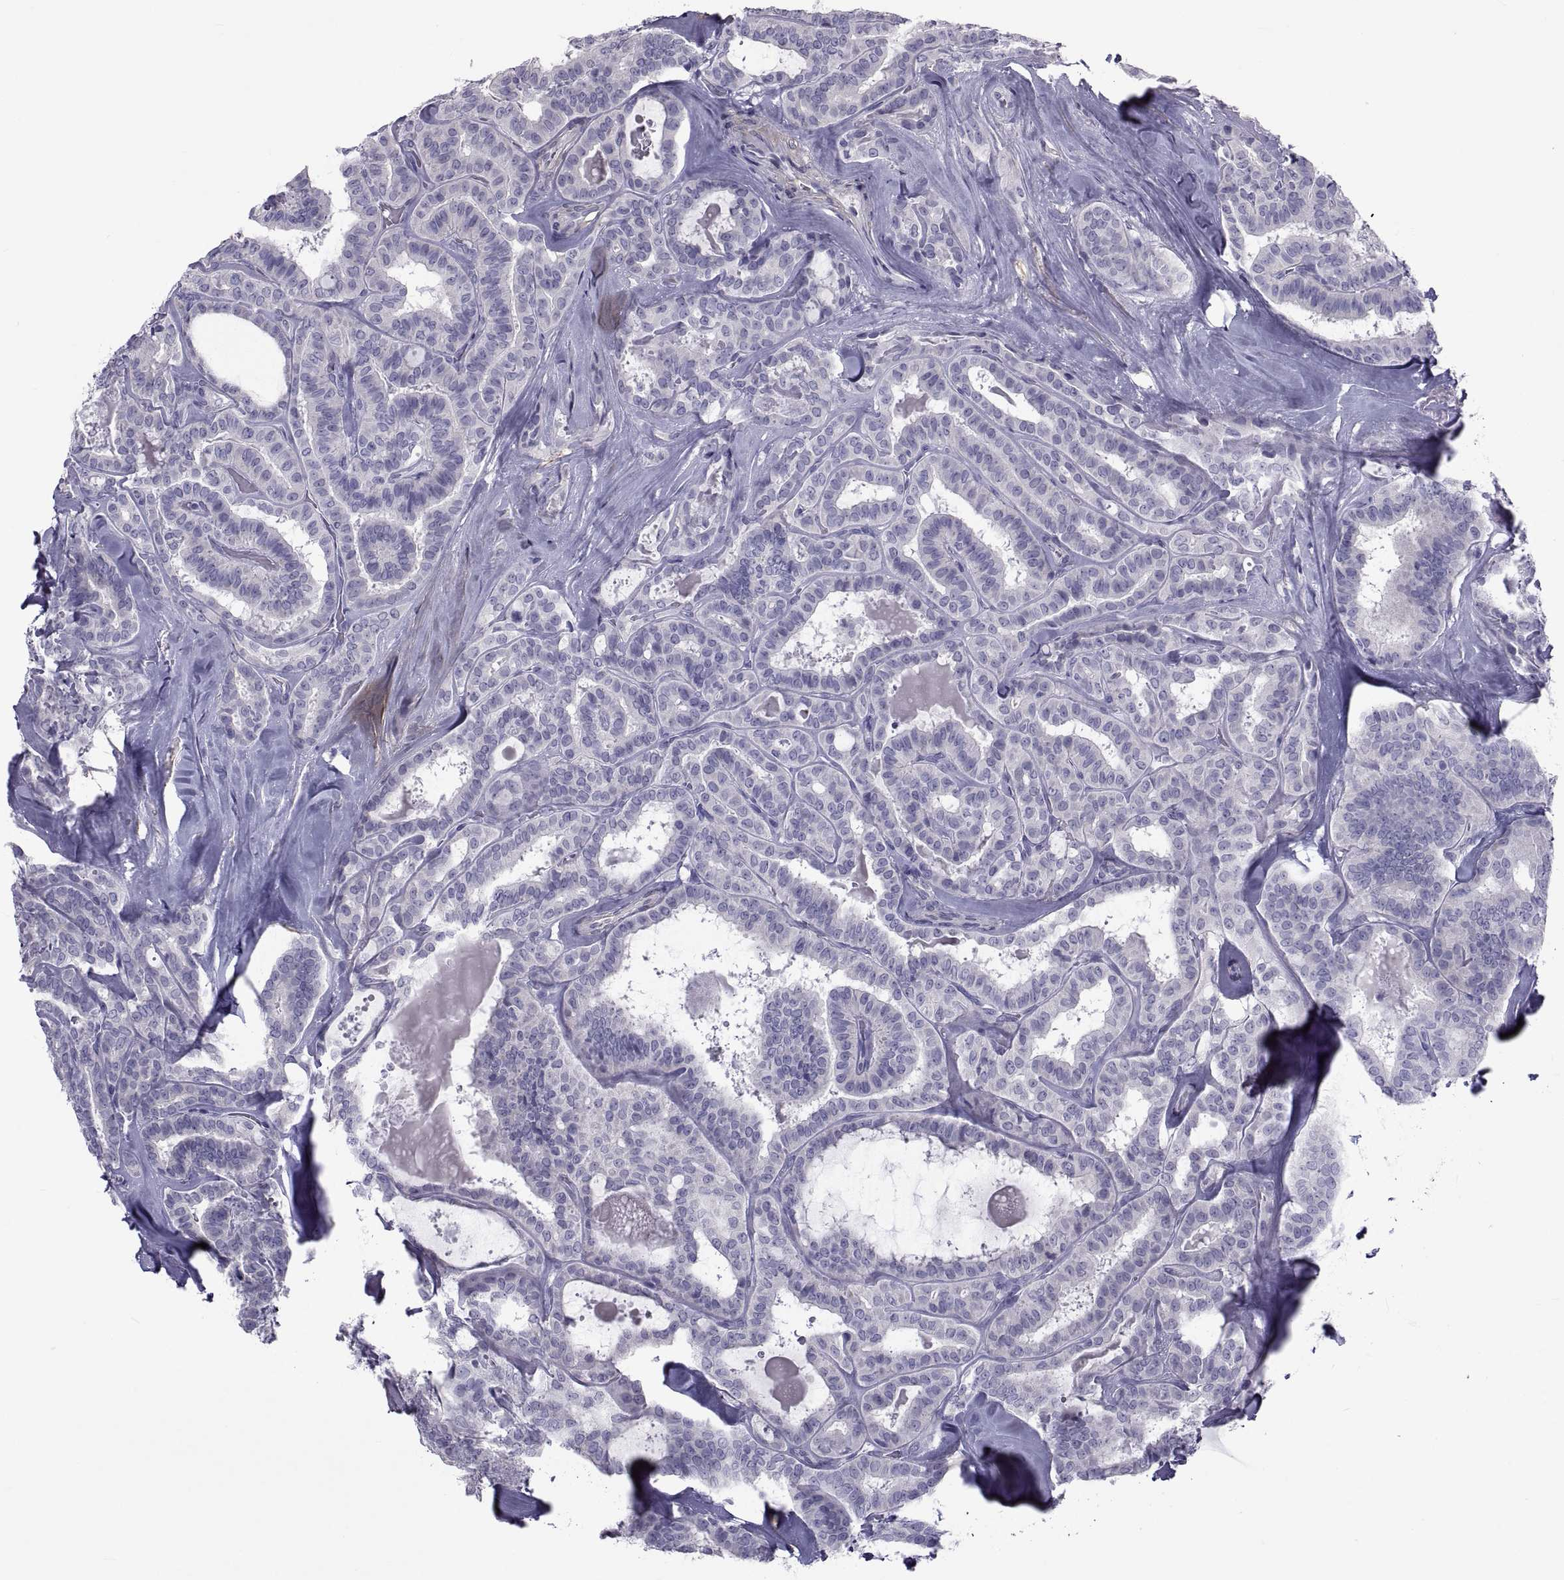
{"staining": {"intensity": "negative", "quantity": "none", "location": "none"}, "tissue": "thyroid cancer", "cell_type": "Tumor cells", "image_type": "cancer", "snomed": [{"axis": "morphology", "description": "Papillary adenocarcinoma, NOS"}, {"axis": "topography", "description": "Thyroid gland"}], "caption": "Immunohistochemistry of papillary adenocarcinoma (thyroid) demonstrates no positivity in tumor cells.", "gene": "MAGEB1", "patient": {"sex": "female", "age": 39}}